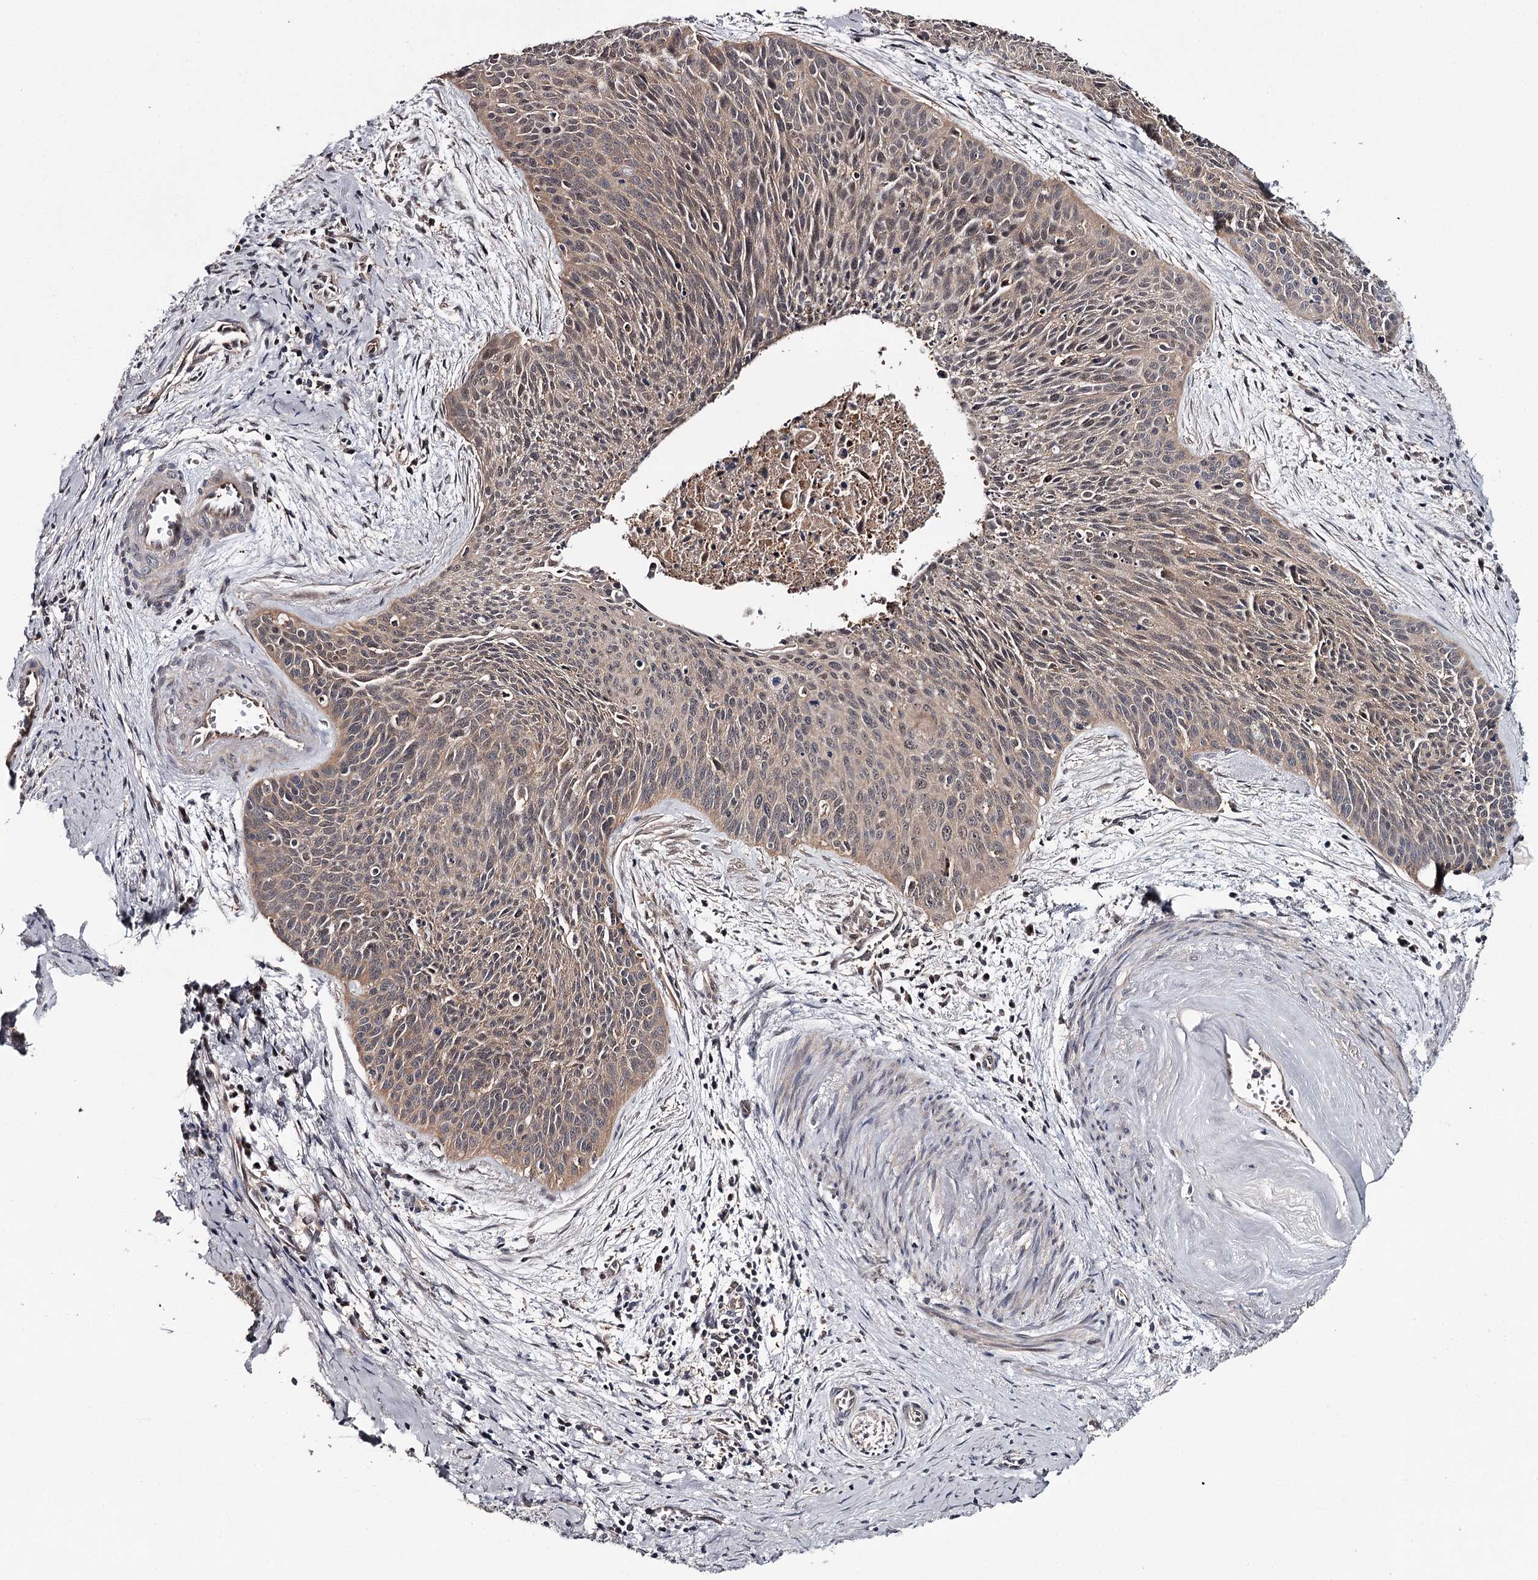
{"staining": {"intensity": "moderate", "quantity": ">75%", "location": "nuclear"}, "tissue": "cervical cancer", "cell_type": "Tumor cells", "image_type": "cancer", "snomed": [{"axis": "morphology", "description": "Squamous cell carcinoma, NOS"}, {"axis": "topography", "description": "Cervix"}], "caption": "Protein analysis of cervical cancer (squamous cell carcinoma) tissue shows moderate nuclear expression in approximately >75% of tumor cells.", "gene": "GTSF1", "patient": {"sex": "female", "age": 55}}